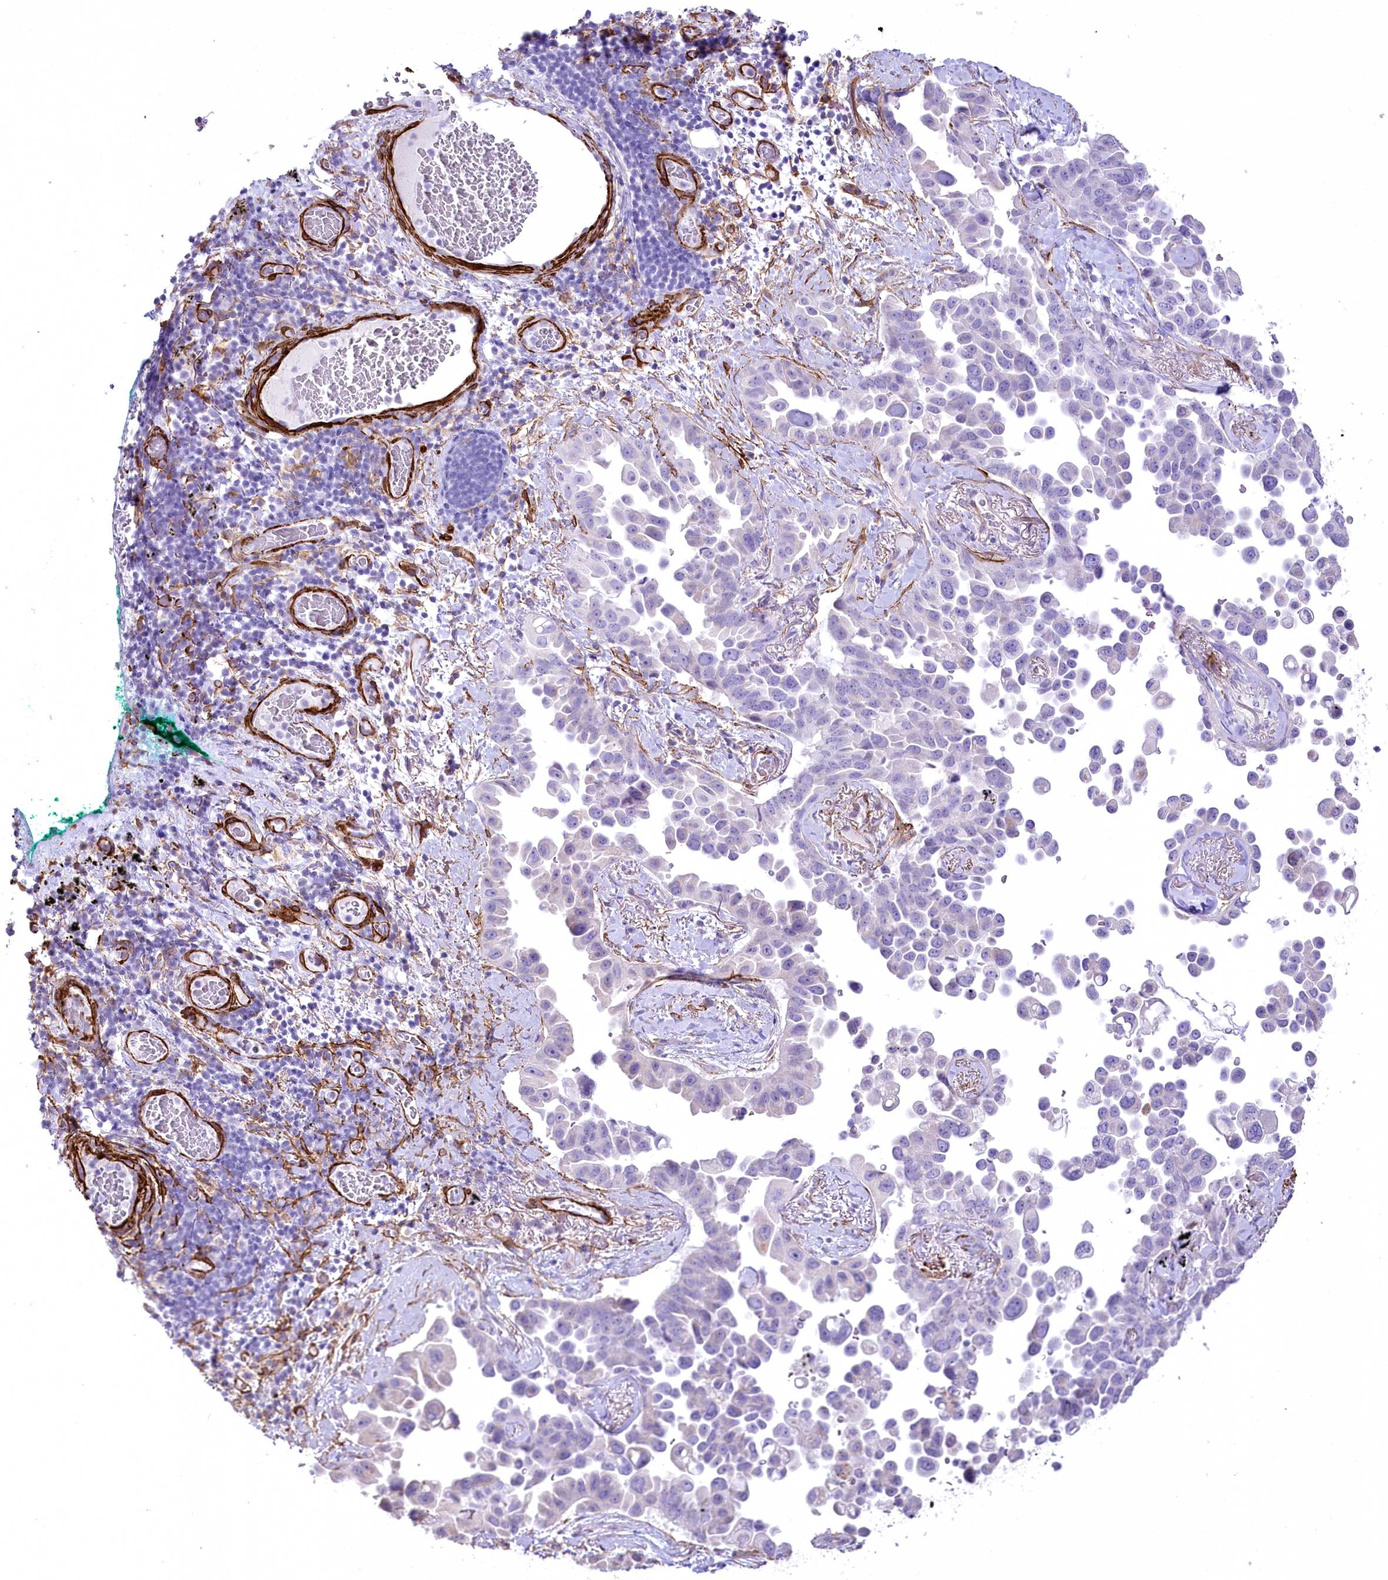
{"staining": {"intensity": "negative", "quantity": "none", "location": "none"}, "tissue": "lung cancer", "cell_type": "Tumor cells", "image_type": "cancer", "snomed": [{"axis": "morphology", "description": "Adenocarcinoma, NOS"}, {"axis": "topography", "description": "Lung"}], "caption": "This is an immunohistochemistry (IHC) histopathology image of human lung adenocarcinoma. There is no expression in tumor cells.", "gene": "SYNPO2", "patient": {"sex": "female", "age": 67}}